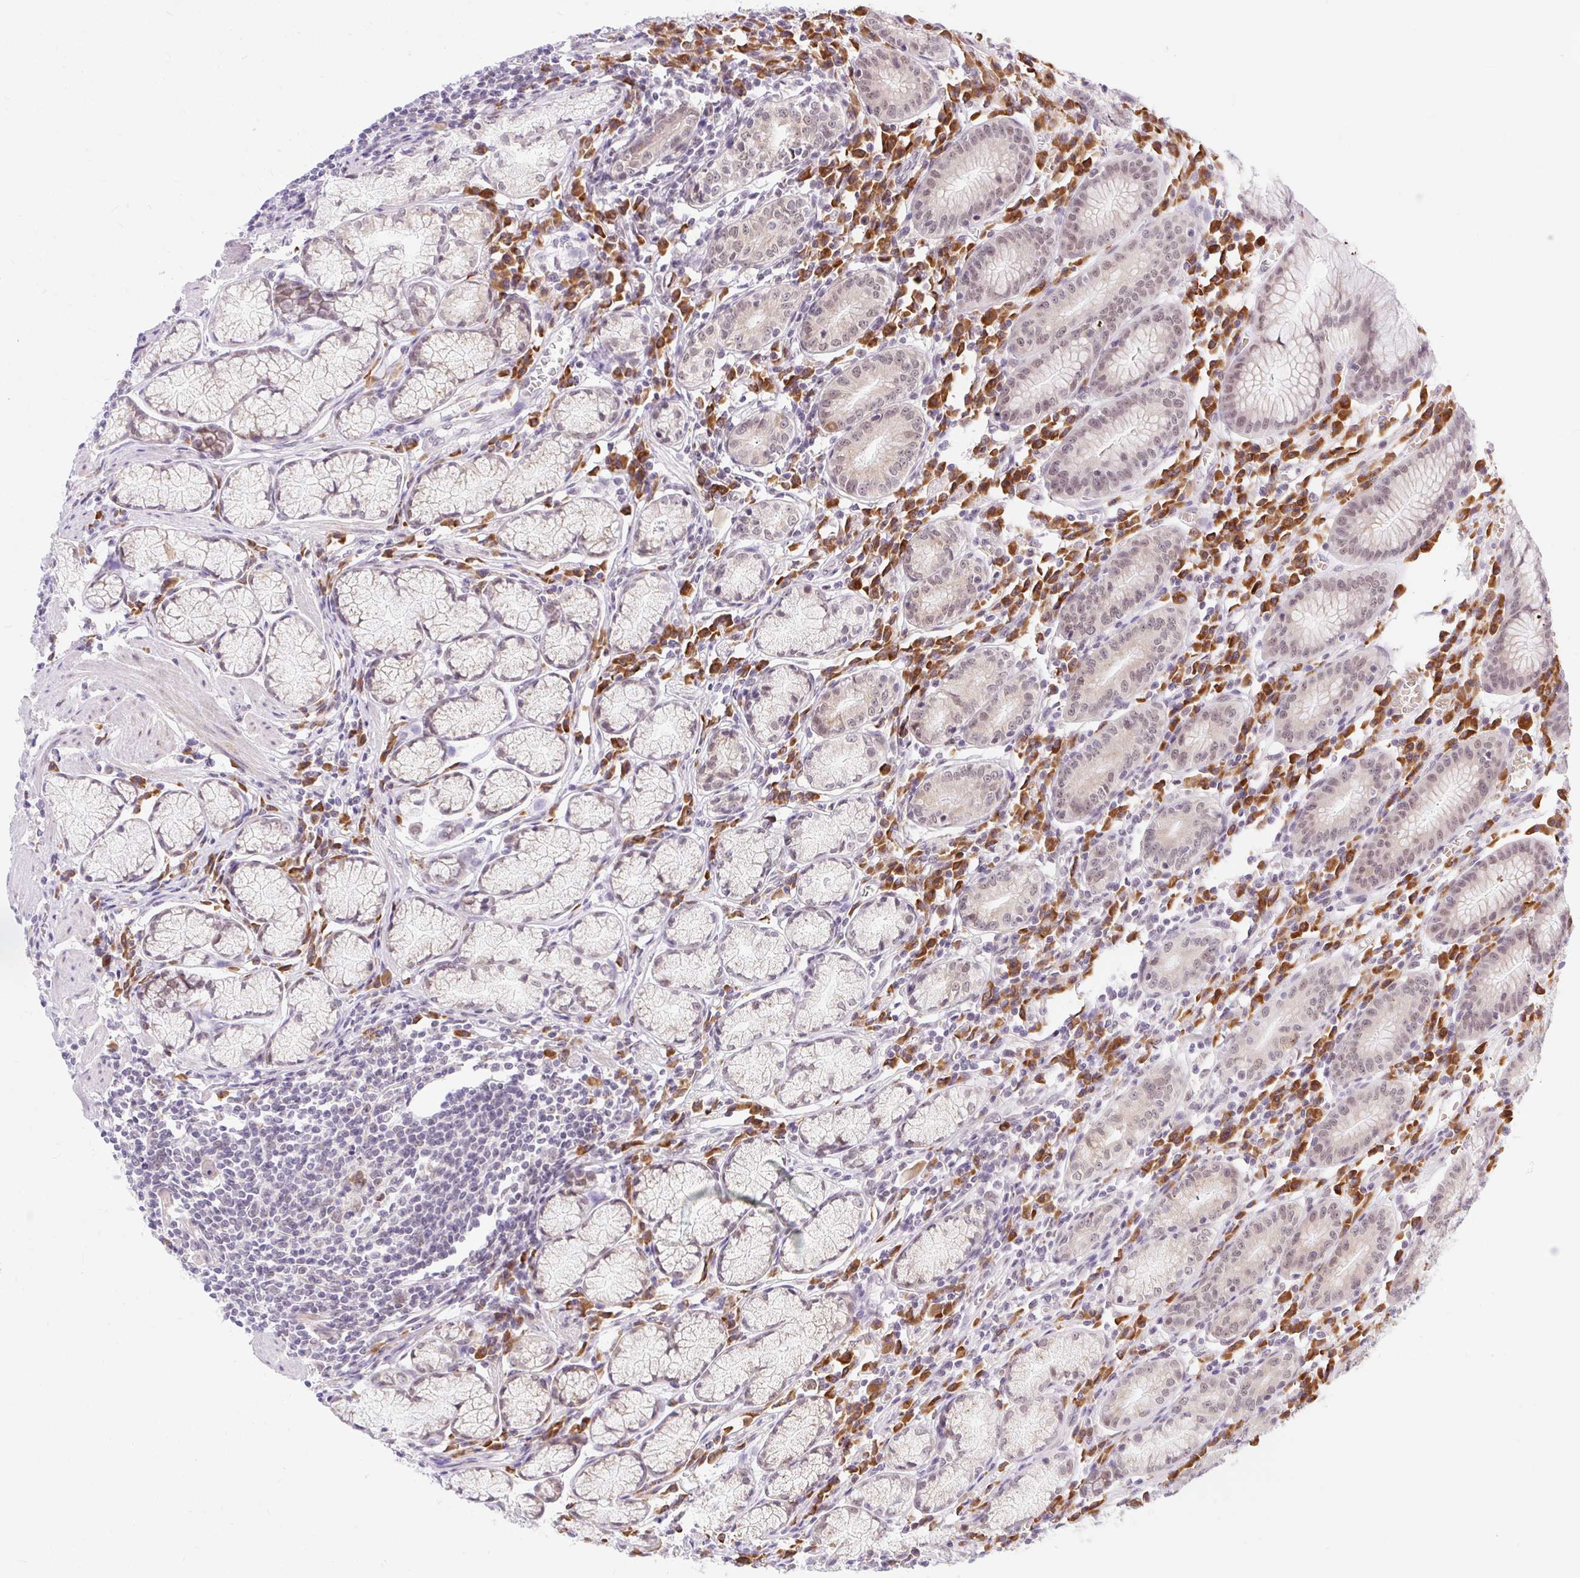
{"staining": {"intensity": "moderate", "quantity": ">75%", "location": "cytoplasmic/membranous"}, "tissue": "stomach", "cell_type": "Glandular cells", "image_type": "normal", "snomed": [{"axis": "morphology", "description": "Normal tissue, NOS"}, {"axis": "topography", "description": "Stomach"}], "caption": "The histopathology image reveals immunohistochemical staining of benign stomach. There is moderate cytoplasmic/membranous staining is seen in about >75% of glandular cells. Nuclei are stained in blue.", "gene": "SRSF10", "patient": {"sex": "male", "age": 55}}